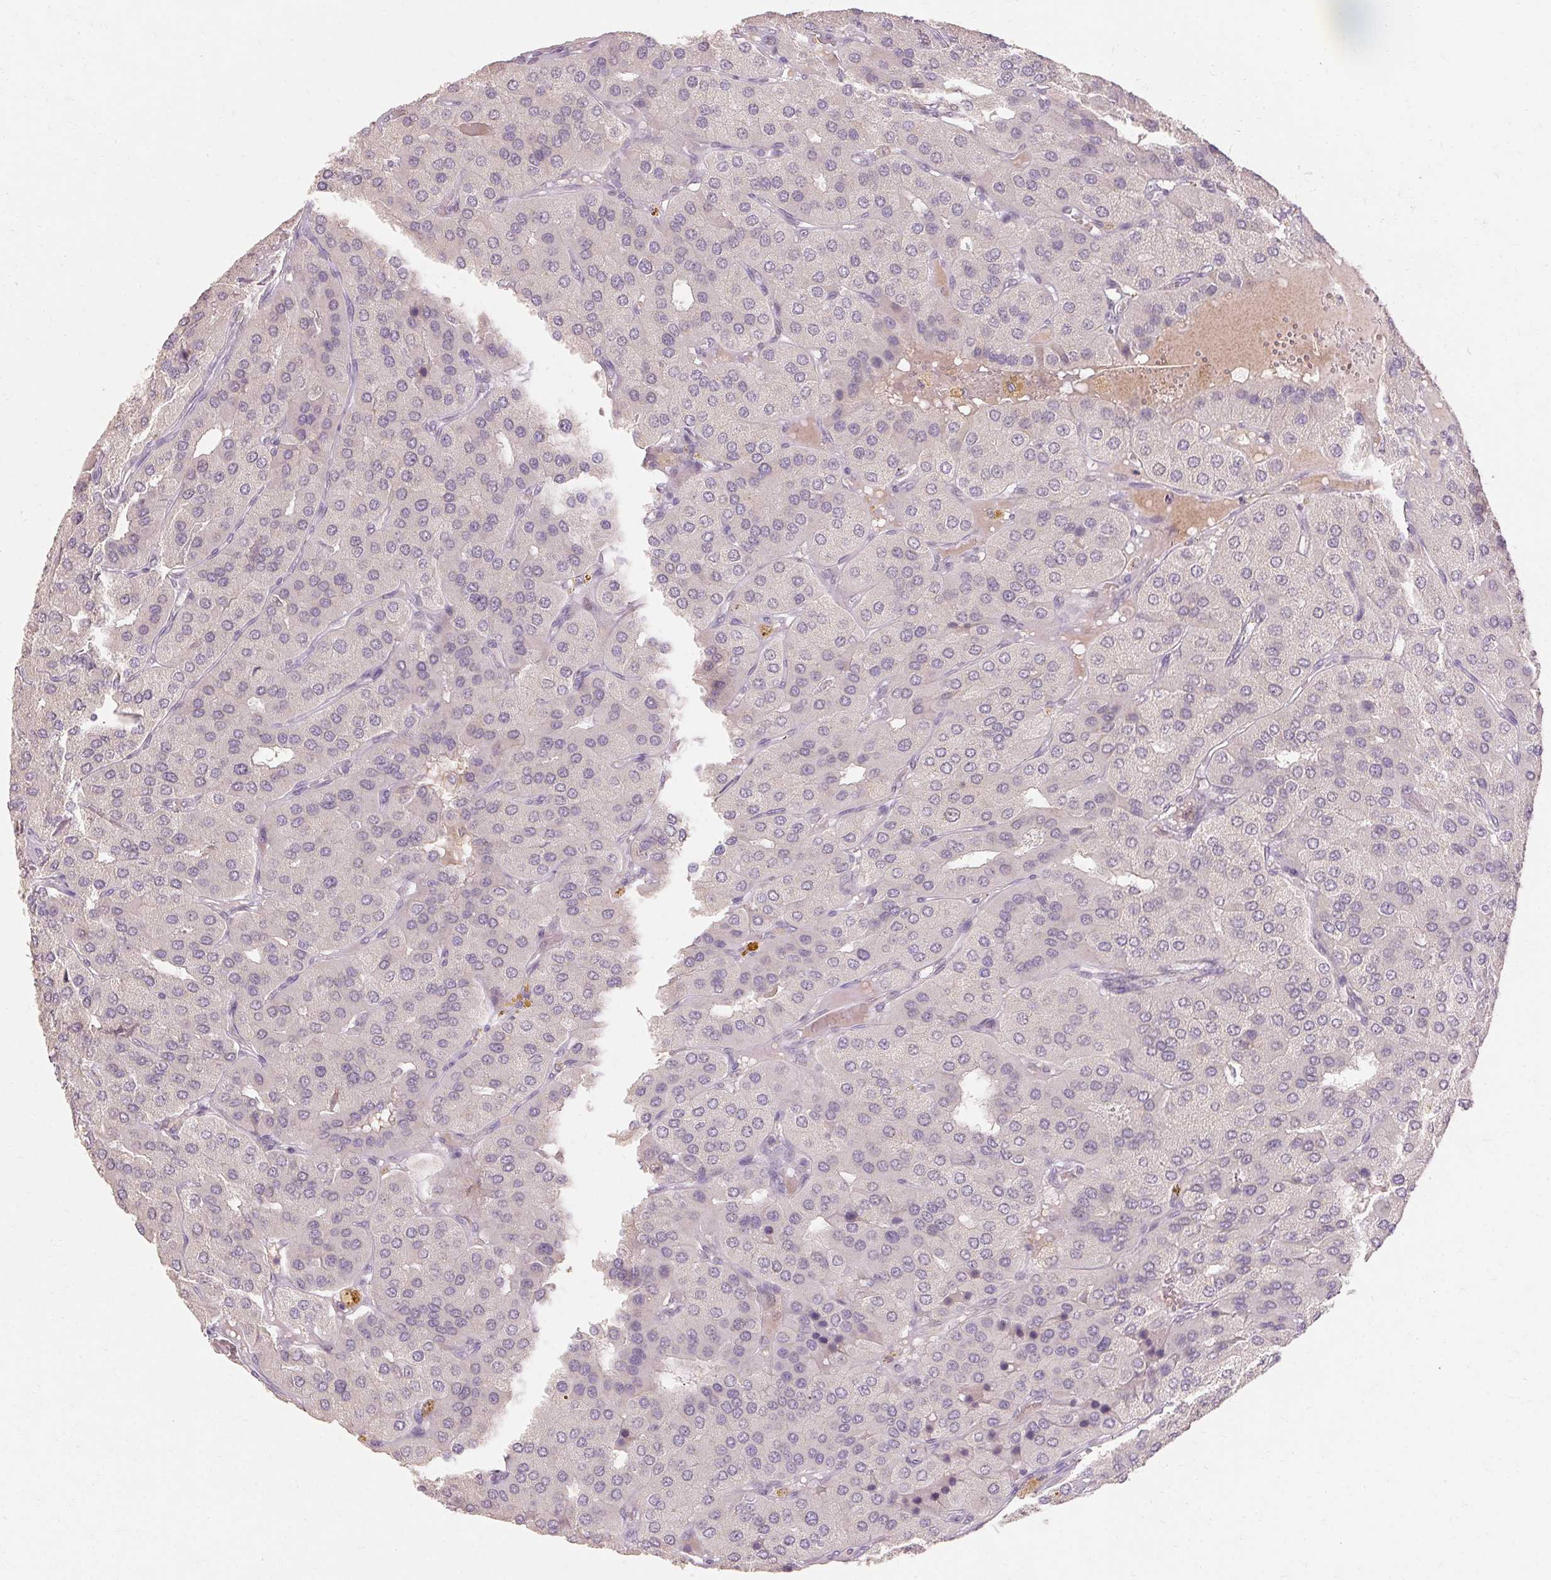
{"staining": {"intensity": "negative", "quantity": "none", "location": "none"}, "tissue": "parathyroid gland", "cell_type": "Glandular cells", "image_type": "normal", "snomed": [{"axis": "morphology", "description": "Normal tissue, NOS"}, {"axis": "morphology", "description": "Adenoma, NOS"}, {"axis": "topography", "description": "Parathyroid gland"}], "caption": "The histopathology image reveals no staining of glandular cells in normal parathyroid gland.", "gene": "SKP2", "patient": {"sex": "female", "age": 86}}